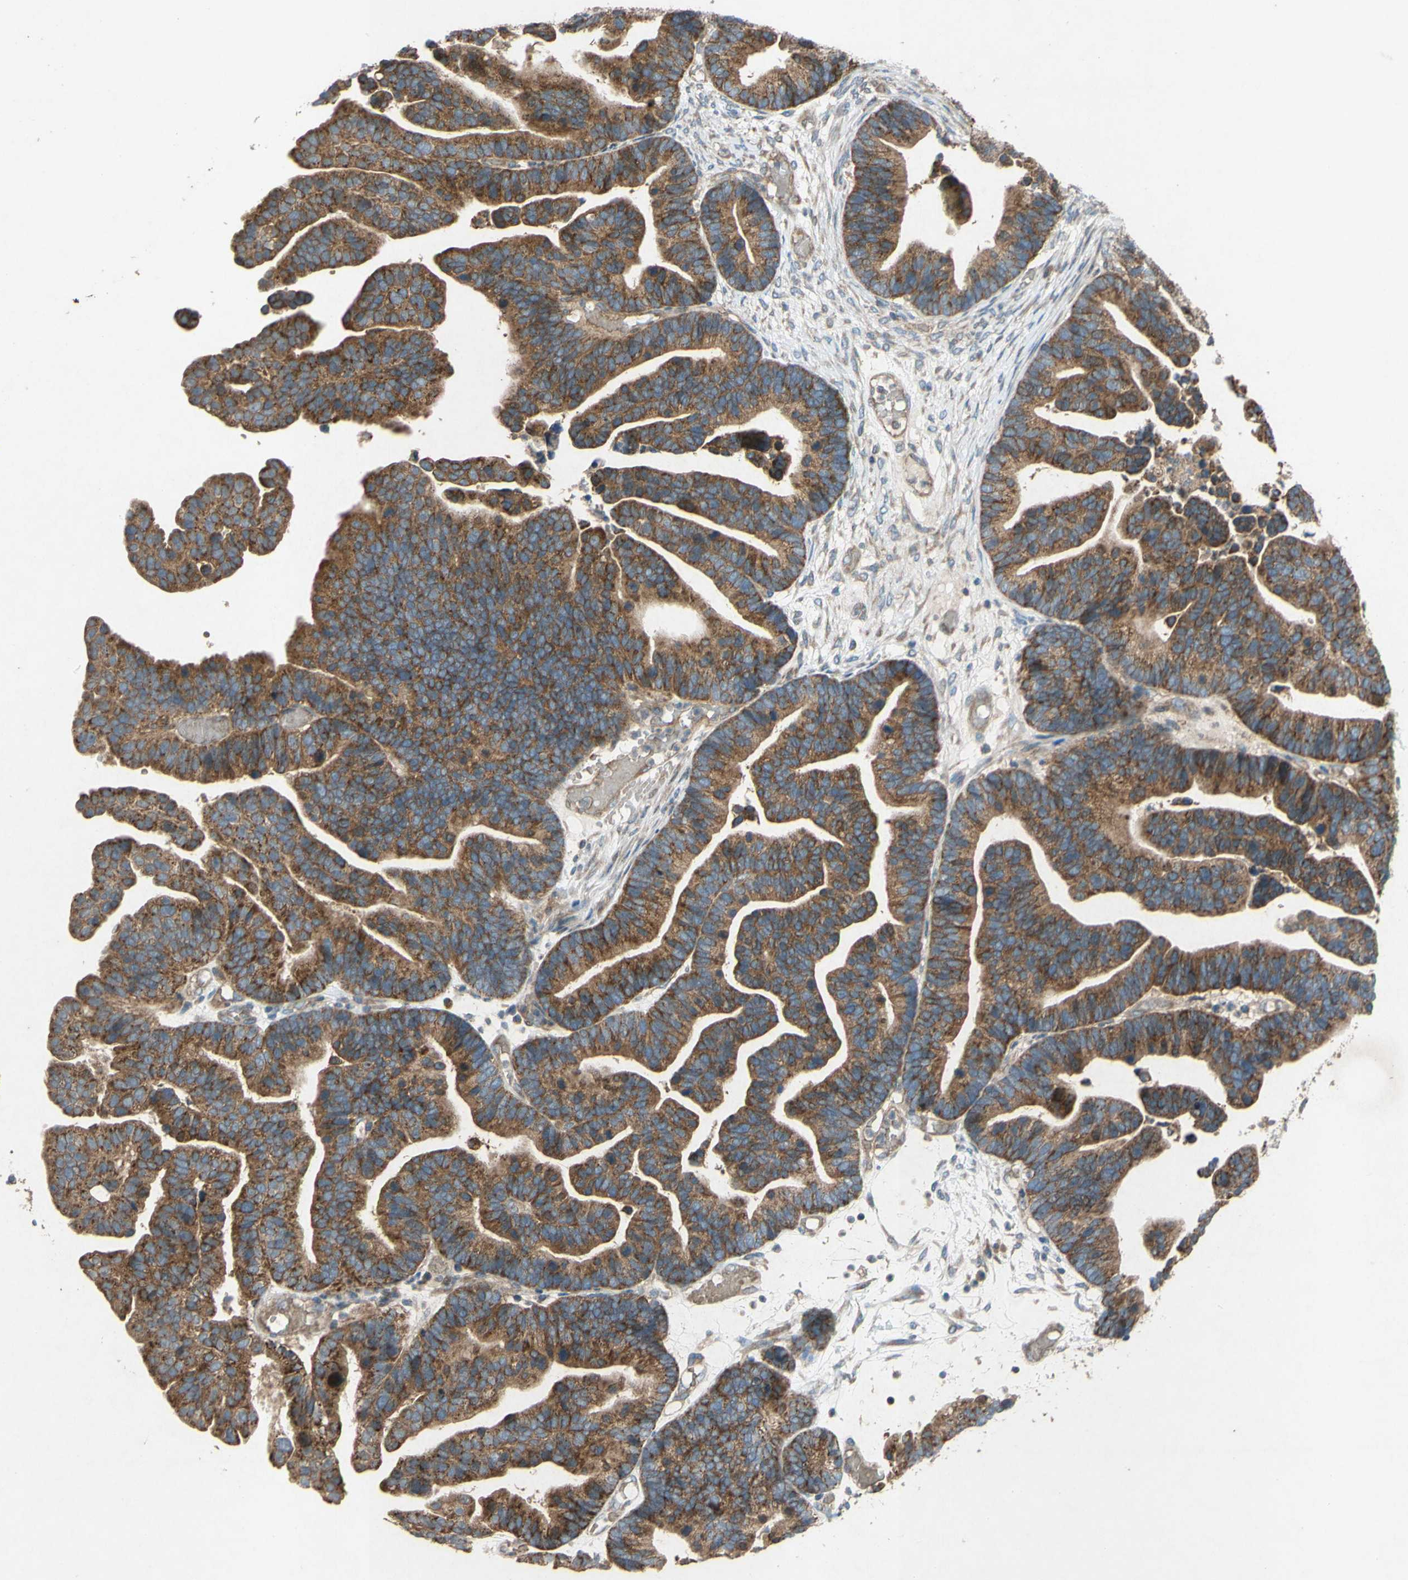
{"staining": {"intensity": "moderate", "quantity": ">75%", "location": "cytoplasmic/membranous"}, "tissue": "ovarian cancer", "cell_type": "Tumor cells", "image_type": "cancer", "snomed": [{"axis": "morphology", "description": "Cystadenocarcinoma, serous, NOS"}, {"axis": "topography", "description": "Ovary"}], "caption": "Ovarian serous cystadenocarcinoma stained for a protein shows moderate cytoplasmic/membranous positivity in tumor cells. (Brightfield microscopy of DAB IHC at high magnification).", "gene": "TST", "patient": {"sex": "female", "age": 56}}